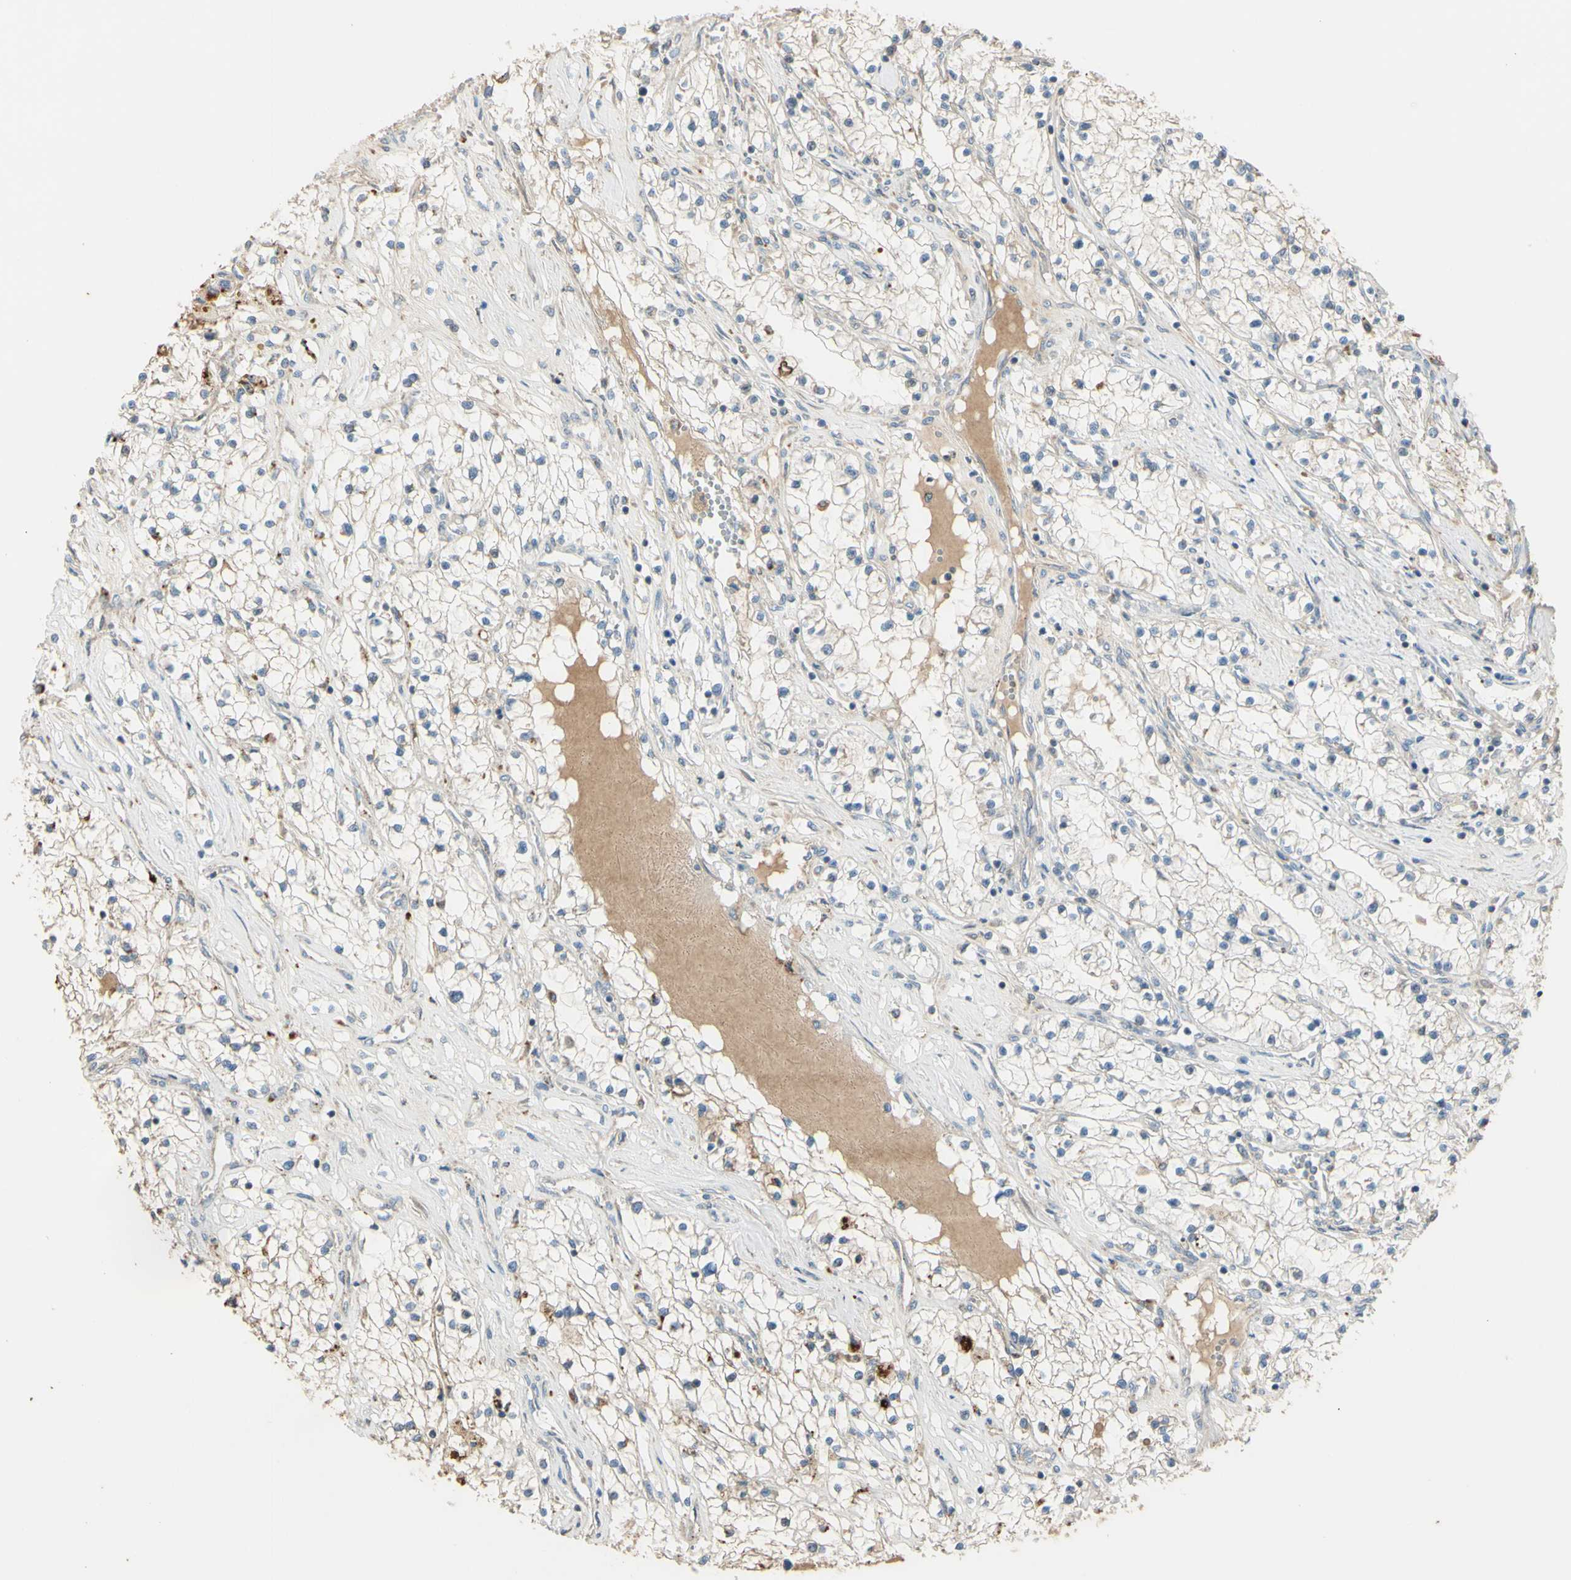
{"staining": {"intensity": "negative", "quantity": "none", "location": "none"}, "tissue": "renal cancer", "cell_type": "Tumor cells", "image_type": "cancer", "snomed": [{"axis": "morphology", "description": "Adenocarcinoma, NOS"}, {"axis": "topography", "description": "Kidney"}], "caption": "IHC of human renal cancer (adenocarcinoma) reveals no expression in tumor cells.", "gene": "ANGPTL1", "patient": {"sex": "male", "age": 68}}